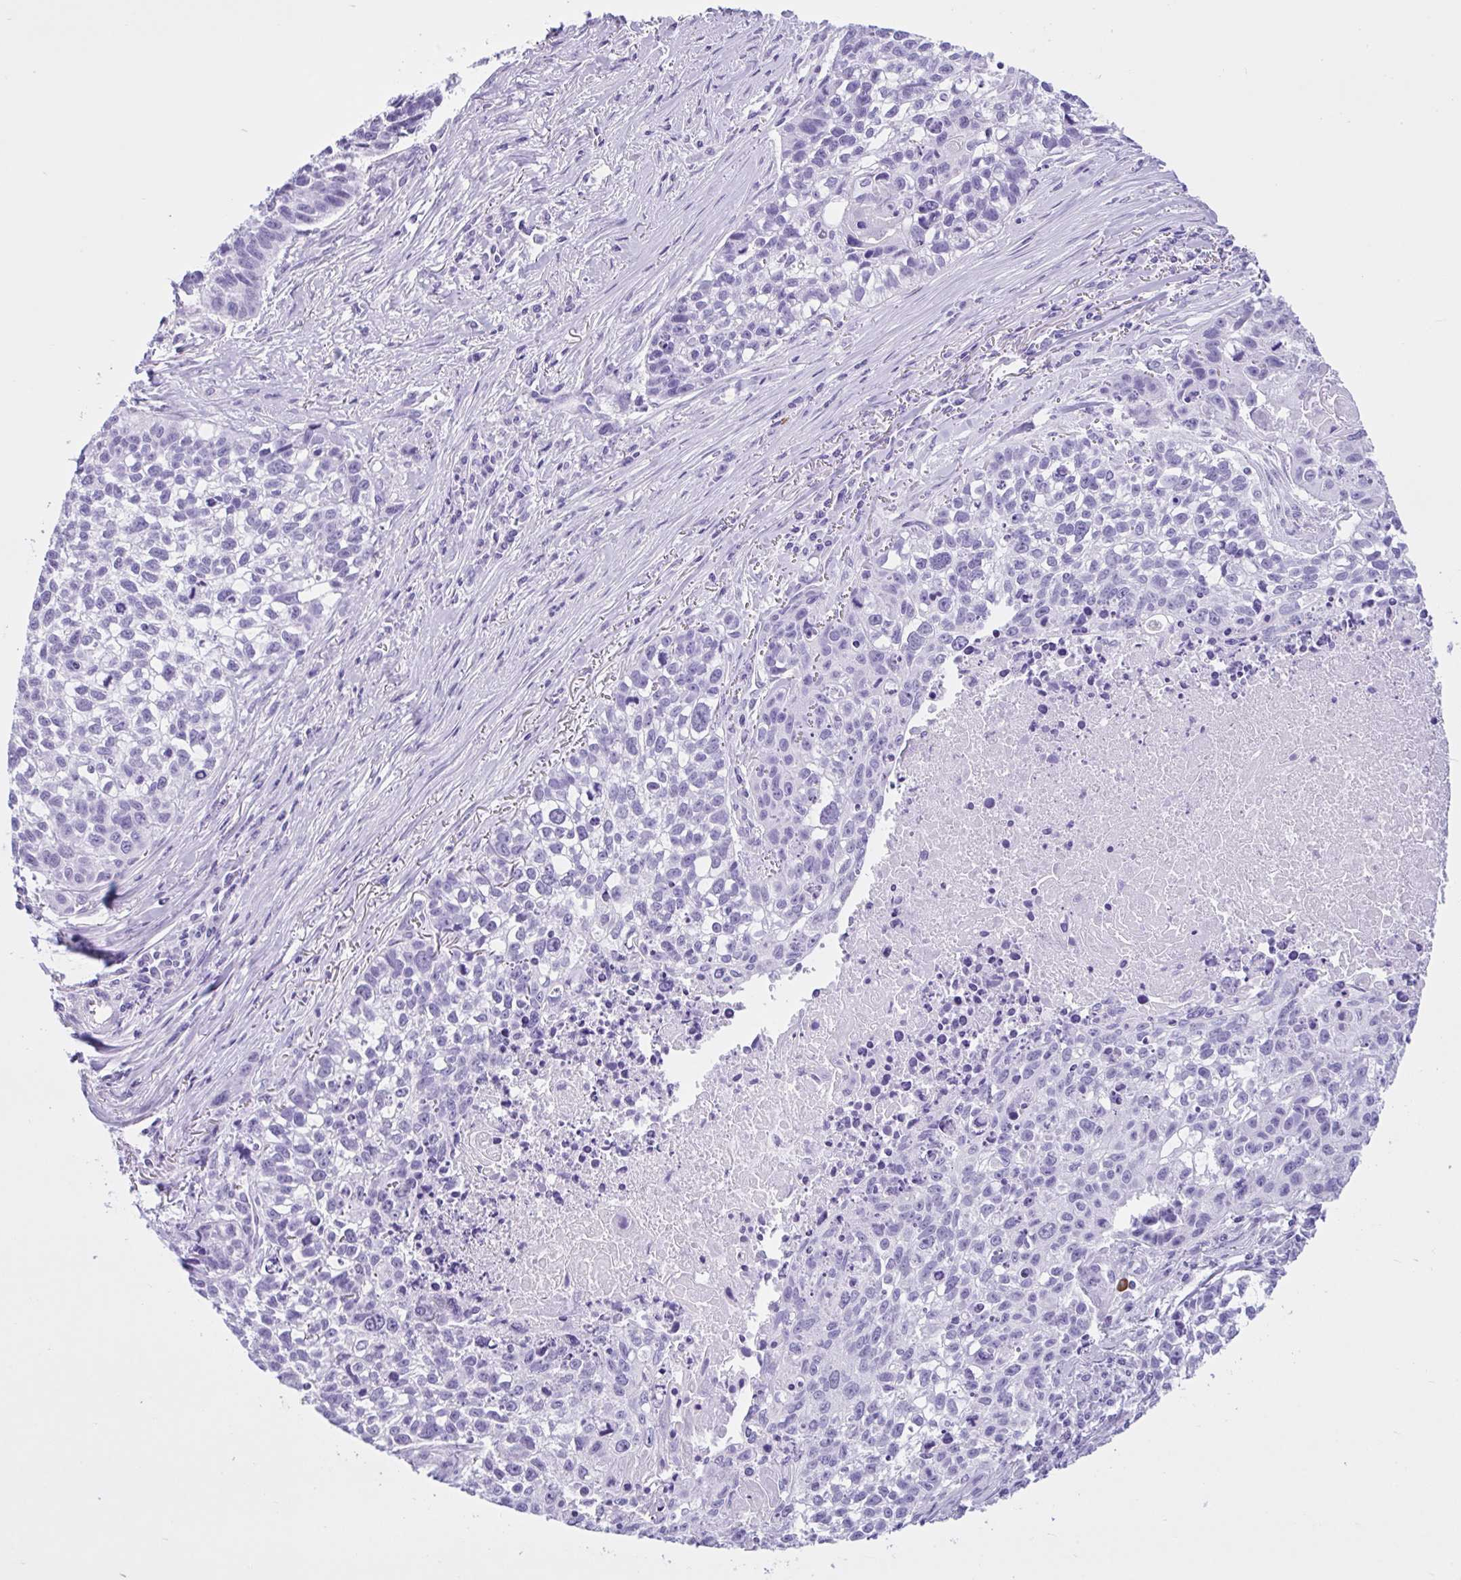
{"staining": {"intensity": "negative", "quantity": "none", "location": "none"}, "tissue": "lung cancer", "cell_type": "Tumor cells", "image_type": "cancer", "snomed": [{"axis": "morphology", "description": "Squamous cell carcinoma, NOS"}, {"axis": "topography", "description": "Lung"}], "caption": "High power microscopy photomicrograph of an immunohistochemistry (IHC) image of squamous cell carcinoma (lung), revealing no significant positivity in tumor cells.", "gene": "IAPP", "patient": {"sex": "male", "age": 74}}